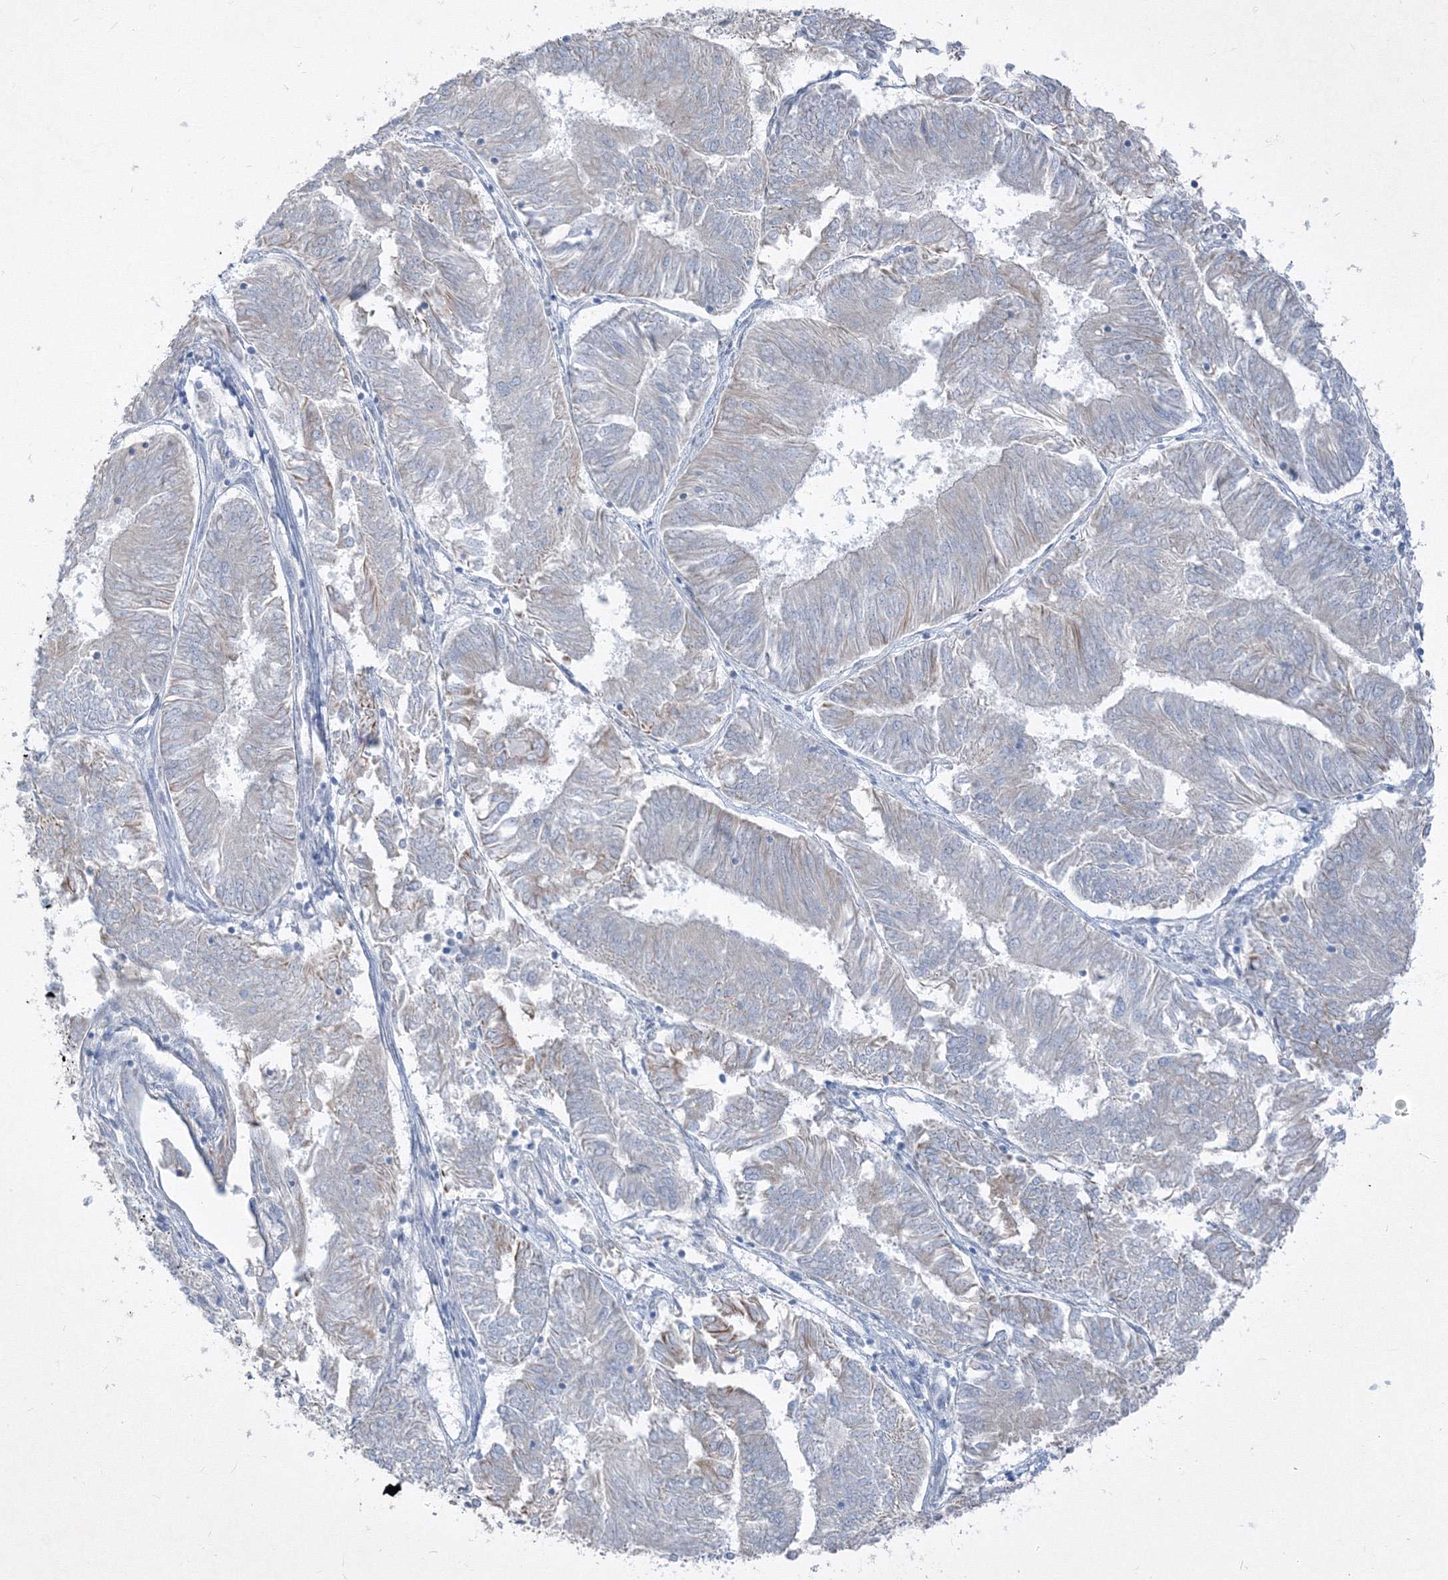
{"staining": {"intensity": "weak", "quantity": "<25%", "location": "cytoplasmic/membranous"}, "tissue": "endometrial cancer", "cell_type": "Tumor cells", "image_type": "cancer", "snomed": [{"axis": "morphology", "description": "Adenocarcinoma, NOS"}, {"axis": "topography", "description": "Endometrium"}], "caption": "Histopathology image shows no protein expression in tumor cells of endometrial adenocarcinoma tissue.", "gene": "IFNAR1", "patient": {"sex": "female", "age": 58}}